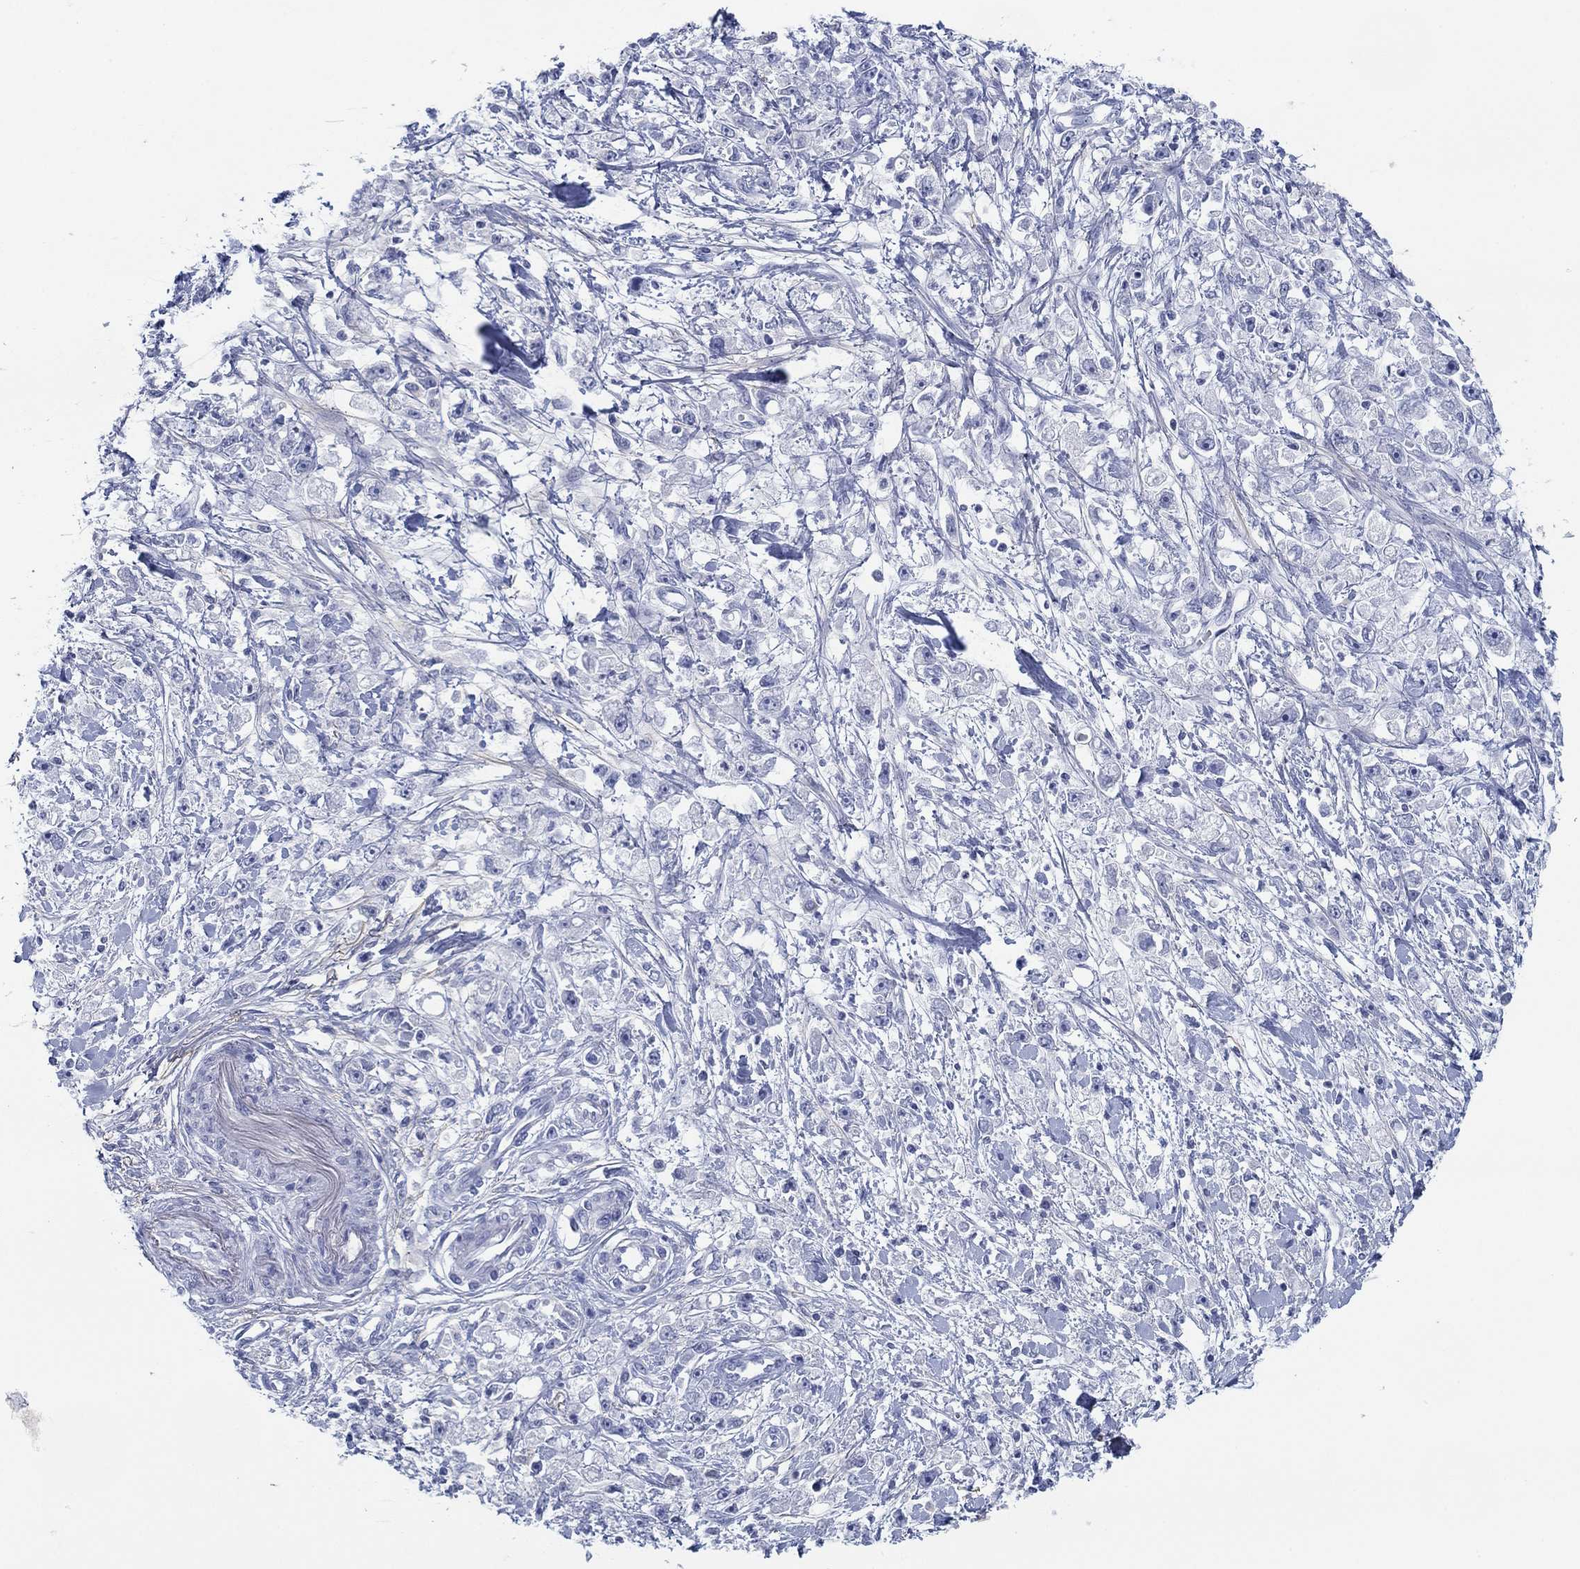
{"staining": {"intensity": "negative", "quantity": "none", "location": "none"}, "tissue": "stomach cancer", "cell_type": "Tumor cells", "image_type": "cancer", "snomed": [{"axis": "morphology", "description": "Adenocarcinoma, NOS"}, {"axis": "topography", "description": "Stomach"}], "caption": "Histopathology image shows no significant protein expression in tumor cells of adenocarcinoma (stomach).", "gene": "PDYN", "patient": {"sex": "female", "age": 59}}